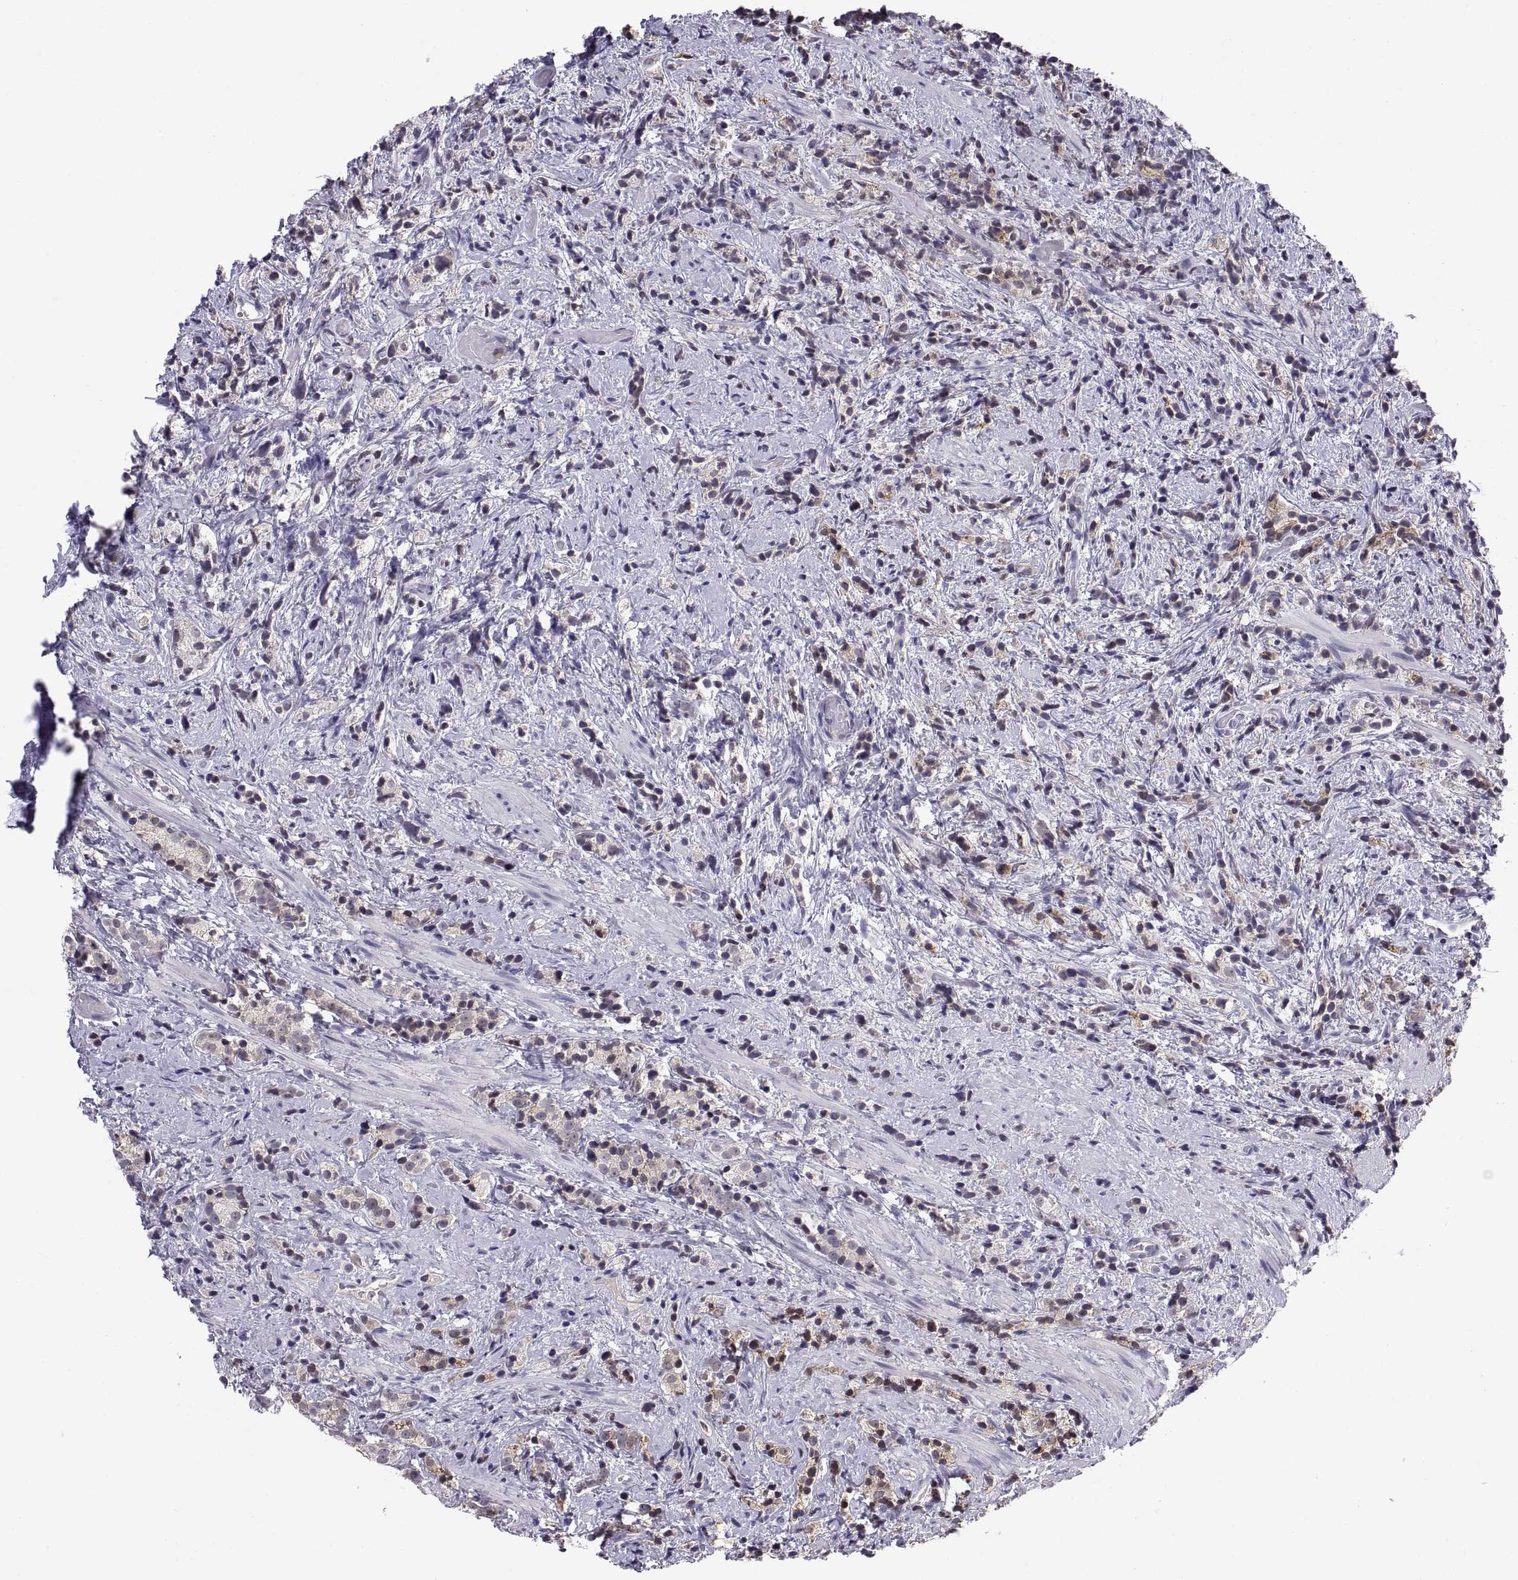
{"staining": {"intensity": "moderate", "quantity": "<25%", "location": "nuclear"}, "tissue": "prostate cancer", "cell_type": "Tumor cells", "image_type": "cancer", "snomed": [{"axis": "morphology", "description": "Adenocarcinoma, High grade"}, {"axis": "topography", "description": "Prostate"}], "caption": "Moderate nuclear expression for a protein is seen in about <25% of tumor cells of prostate cancer (high-grade adenocarcinoma) using immunohistochemistry (IHC).", "gene": "PKP1", "patient": {"sex": "male", "age": 53}}